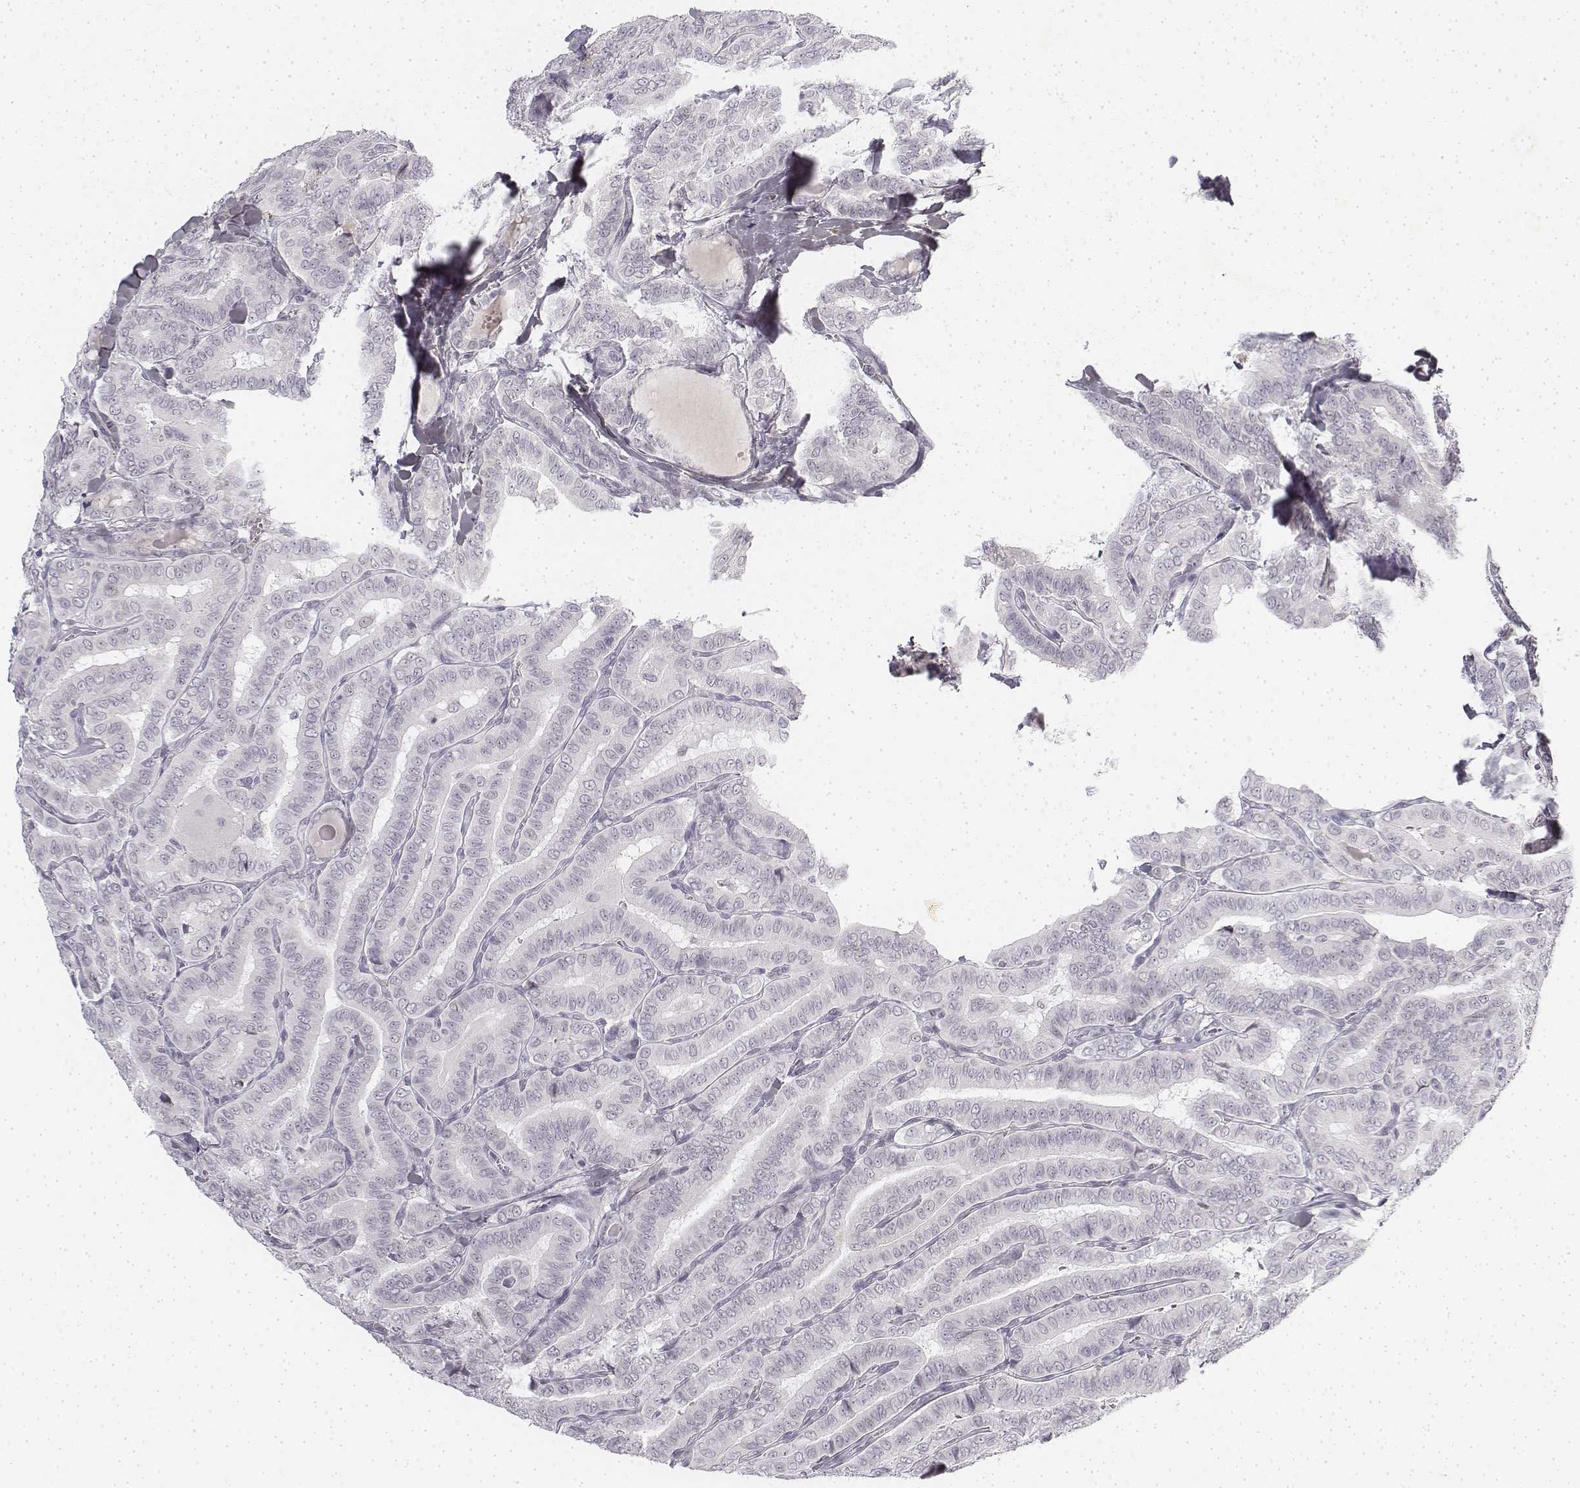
{"staining": {"intensity": "negative", "quantity": "none", "location": "none"}, "tissue": "thyroid cancer", "cell_type": "Tumor cells", "image_type": "cancer", "snomed": [{"axis": "morphology", "description": "Papillary adenocarcinoma, NOS"}, {"axis": "morphology", "description": "Papillary adenoma metastatic"}, {"axis": "topography", "description": "Thyroid gland"}], "caption": "Thyroid papillary adenocarcinoma was stained to show a protein in brown. There is no significant positivity in tumor cells.", "gene": "KRT84", "patient": {"sex": "female", "age": 50}}